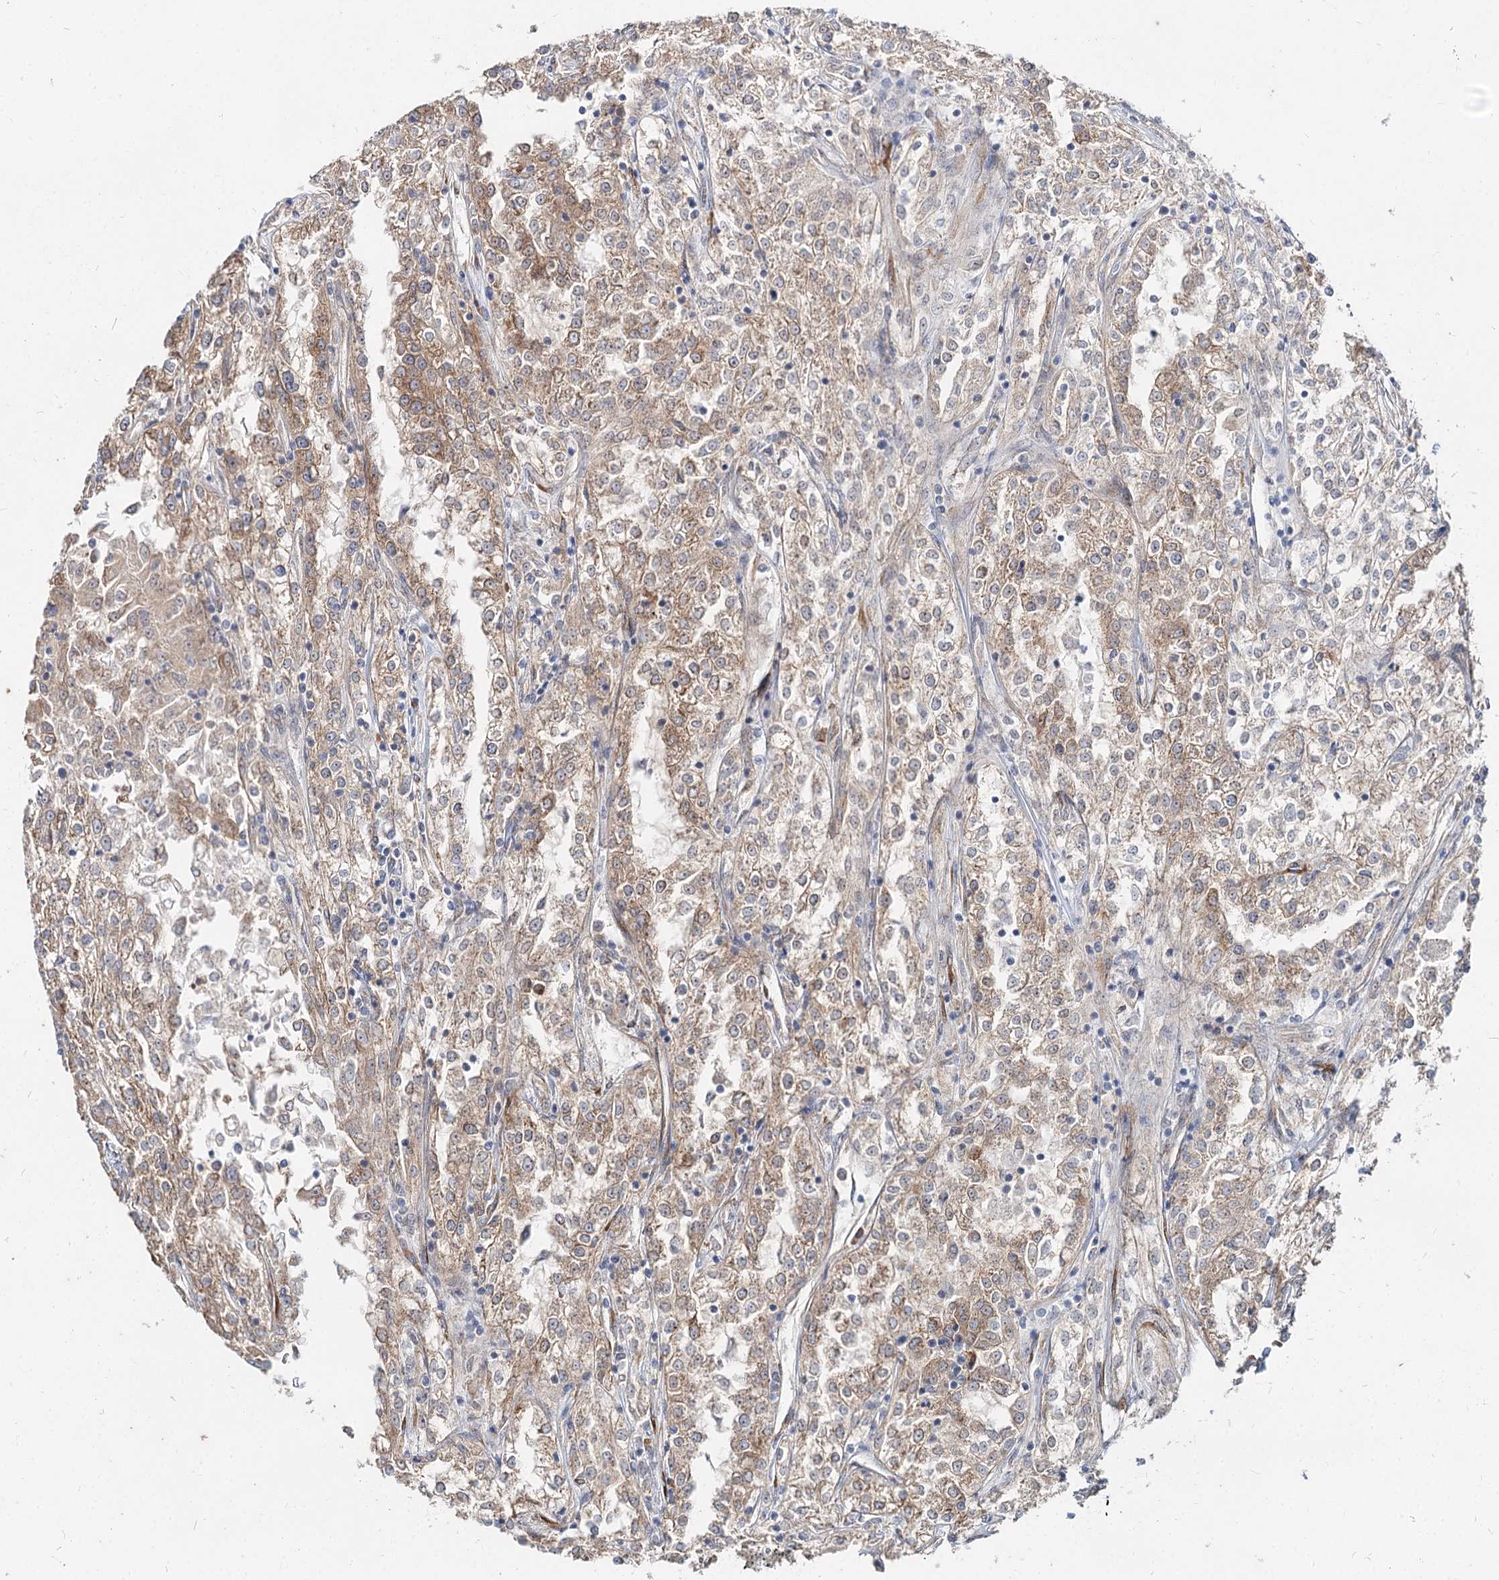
{"staining": {"intensity": "weak", "quantity": "25%-75%", "location": "cytoplasmic/membranous"}, "tissue": "renal cancer", "cell_type": "Tumor cells", "image_type": "cancer", "snomed": [{"axis": "morphology", "description": "Adenocarcinoma, NOS"}, {"axis": "topography", "description": "Kidney"}], "caption": "A high-resolution photomicrograph shows immunohistochemistry staining of renal adenocarcinoma, which demonstrates weak cytoplasmic/membranous expression in about 25%-75% of tumor cells.", "gene": "SPART", "patient": {"sex": "female", "age": 52}}